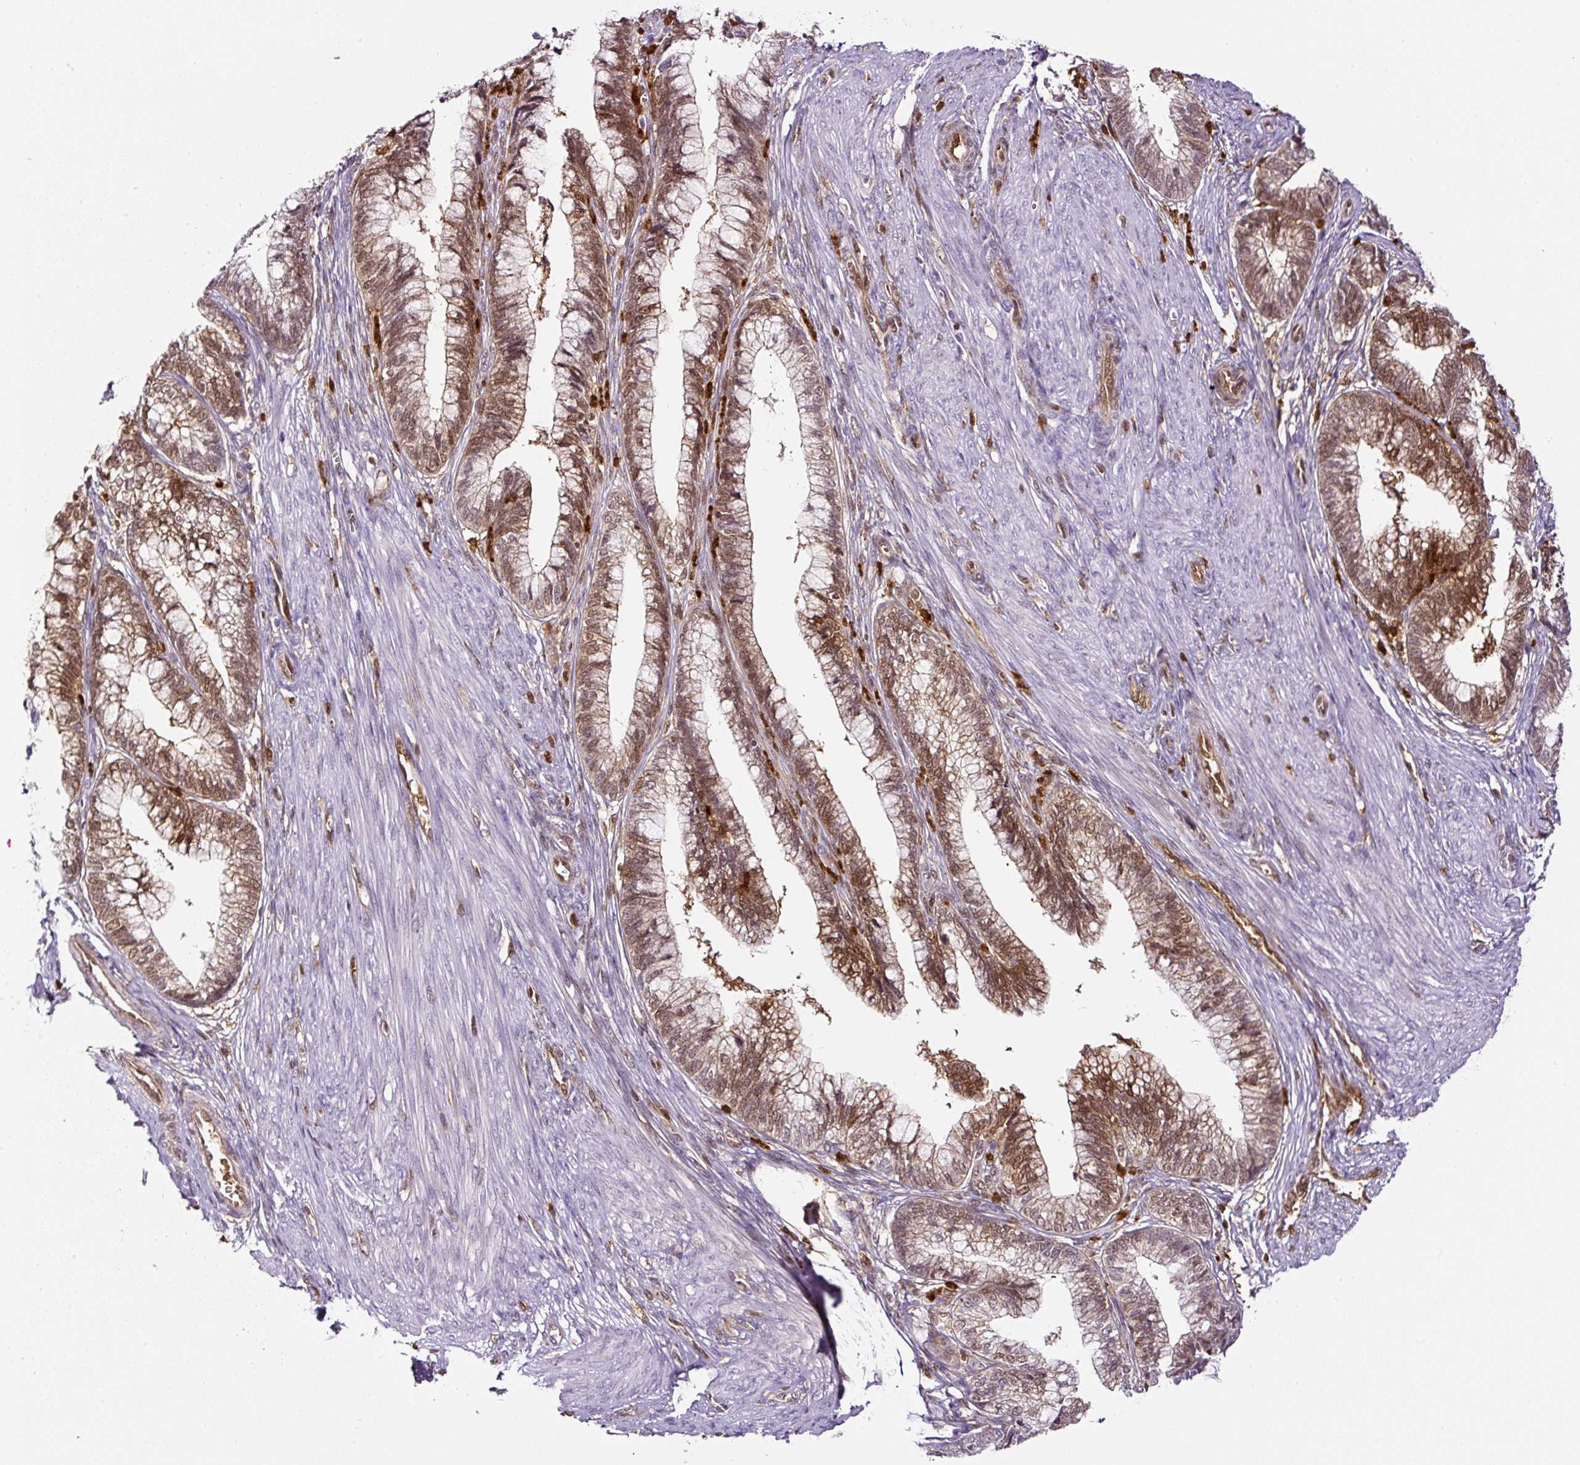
{"staining": {"intensity": "moderate", "quantity": ">75%", "location": "cytoplasmic/membranous,nuclear"}, "tissue": "cervical cancer", "cell_type": "Tumor cells", "image_type": "cancer", "snomed": [{"axis": "morphology", "description": "Adenocarcinoma, NOS"}, {"axis": "topography", "description": "Cervix"}], "caption": "The image shows immunohistochemical staining of cervical cancer. There is moderate cytoplasmic/membranous and nuclear staining is present in about >75% of tumor cells. The staining is performed using DAB brown chromogen to label protein expression. The nuclei are counter-stained blue using hematoxylin.", "gene": "ANXA1", "patient": {"sex": "female", "age": 44}}